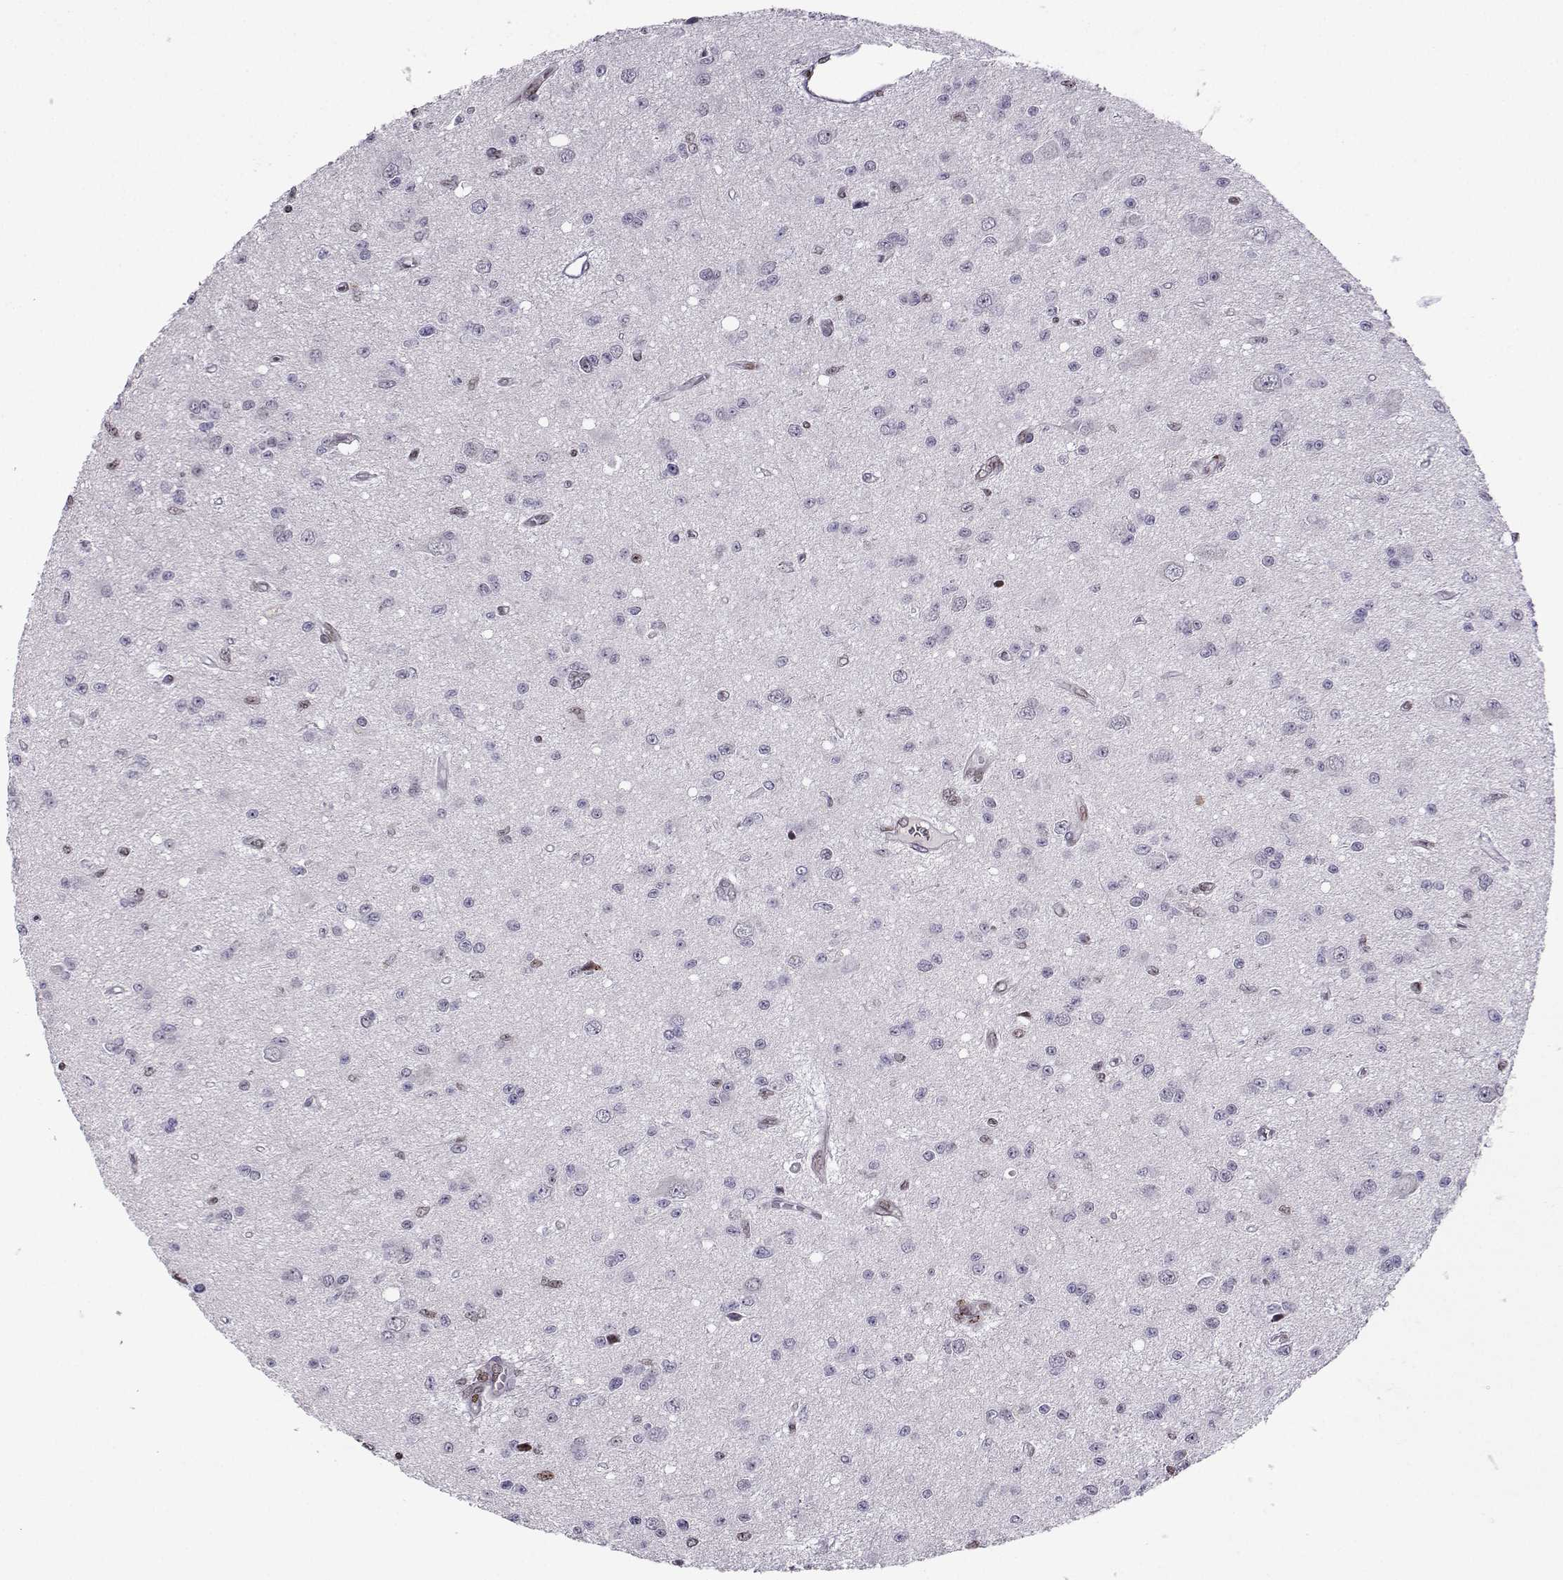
{"staining": {"intensity": "negative", "quantity": "none", "location": "none"}, "tissue": "glioma", "cell_type": "Tumor cells", "image_type": "cancer", "snomed": [{"axis": "morphology", "description": "Glioma, malignant, Low grade"}, {"axis": "topography", "description": "Brain"}], "caption": "Immunohistochemistry (IHC) micrograph of human glioma stained for a protein (brown), which exhibits no expression in tumor cells. (Stains: DAB (3,3'-diaminobenzidine) IHC with hematoxylin counter stain, Microscopy: brightfield microscopy at high magnification).", "gene": "ZNF19", "patient": {"sex": "female", "age": 45}}